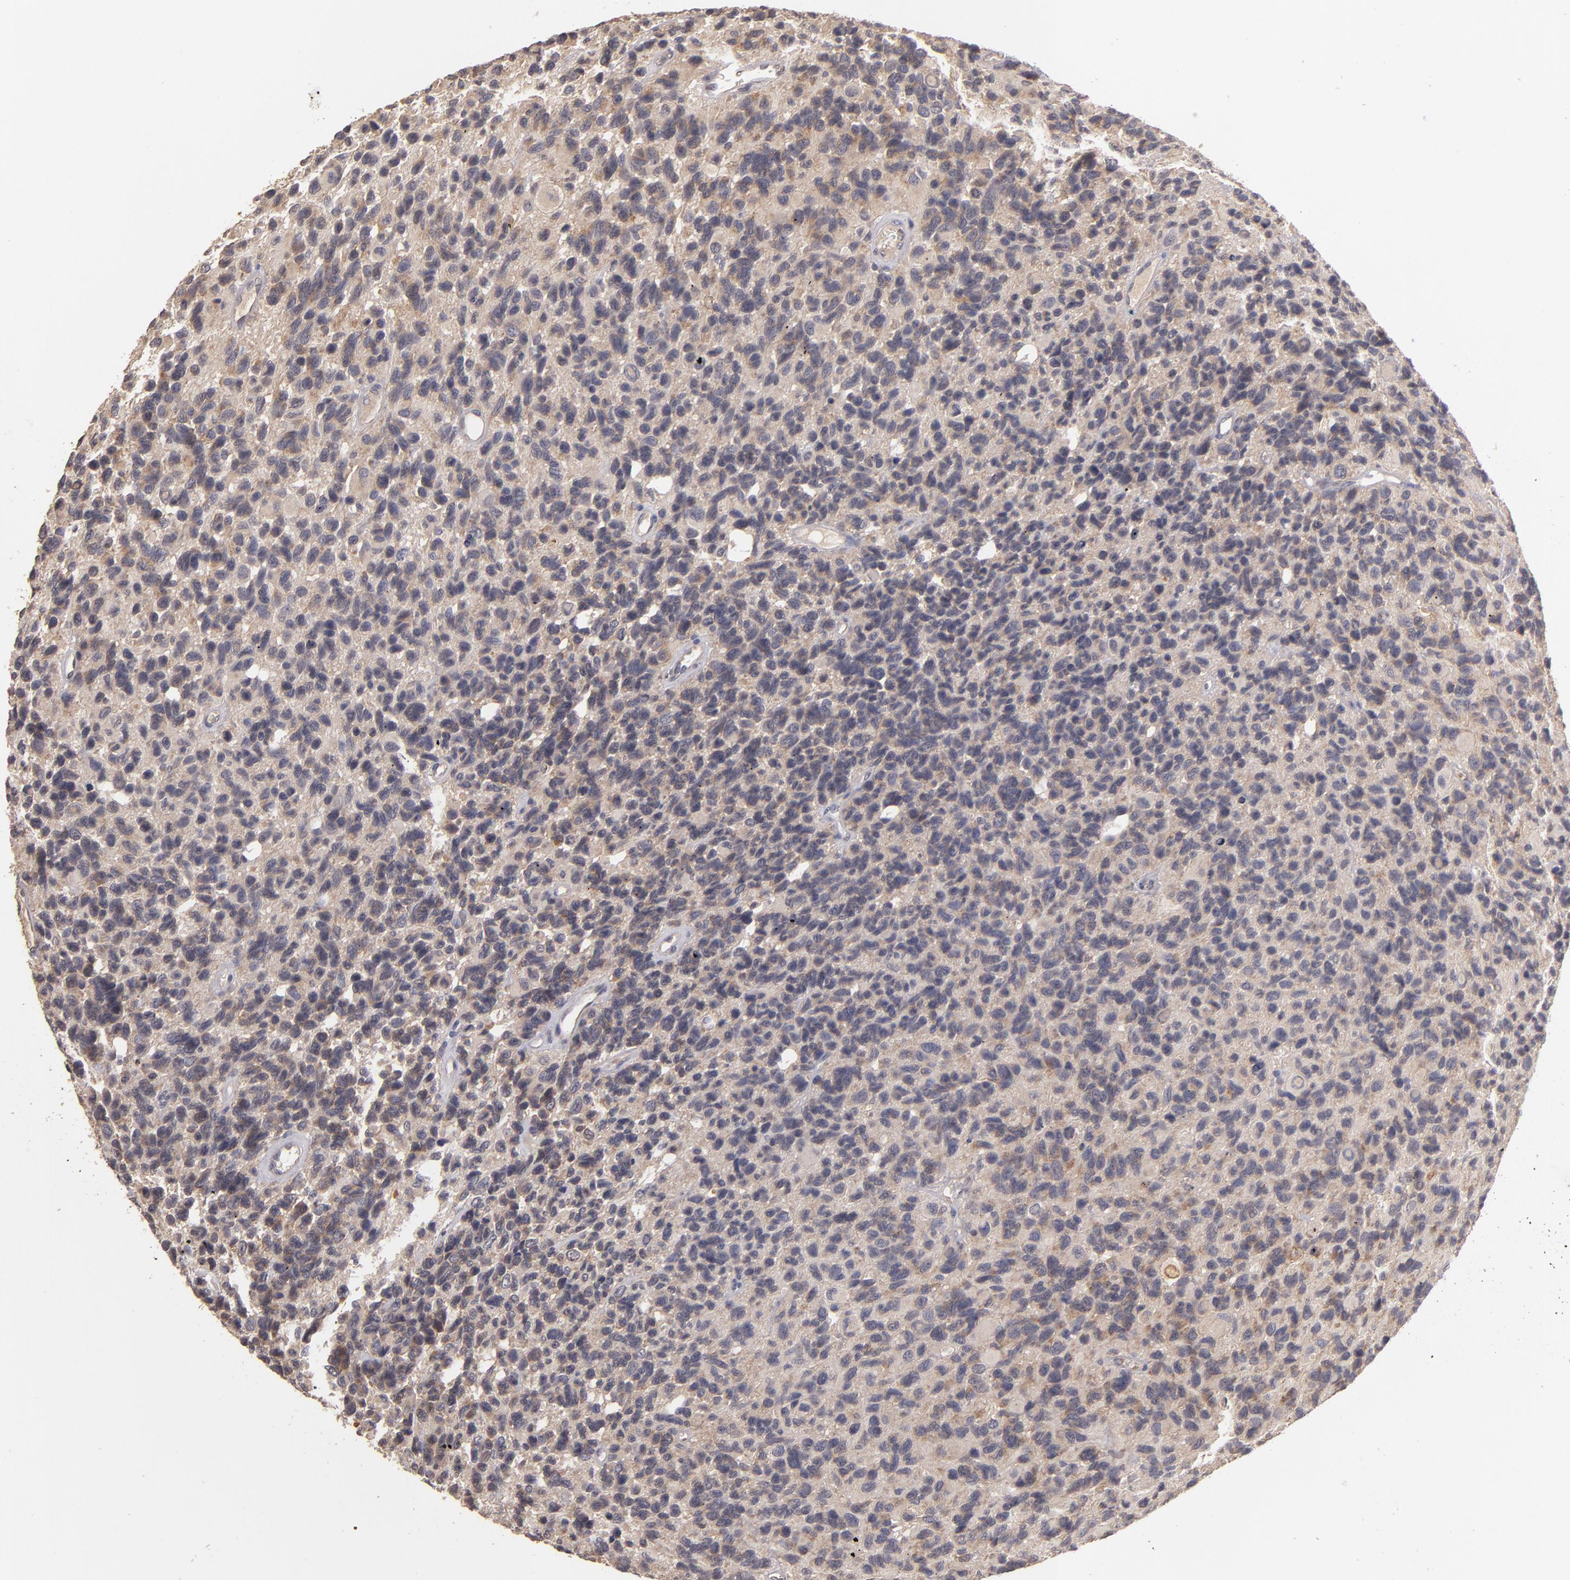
{"staining": {"intensity": "moderate", "quantity": "25%-75%", "location": "cytoplasmic/membranous"}, "tissue": "glioma", "cell_type": "Tumor cells", "image_type": "cancer", "snomed": [{"axis": "morphology", "description": "Glioma, malignant, High grade"}, {"axis": "topography", "description": "Brain"}], "caption": "Immunohistochemistry (IHC) of human high-grade glioma (malignant) displays medium levels of moderate cytoplasmic/membranous expression in approximately 25%-75% of tumor cells. Using DAB (3,3'-diaminobenzidine) (brown) and hematoxylin (blue) stains, captured at high magnification using brightfield microscopy.", "gene": "UPF3B", "patient": {"sex": "male", "age": 77}}